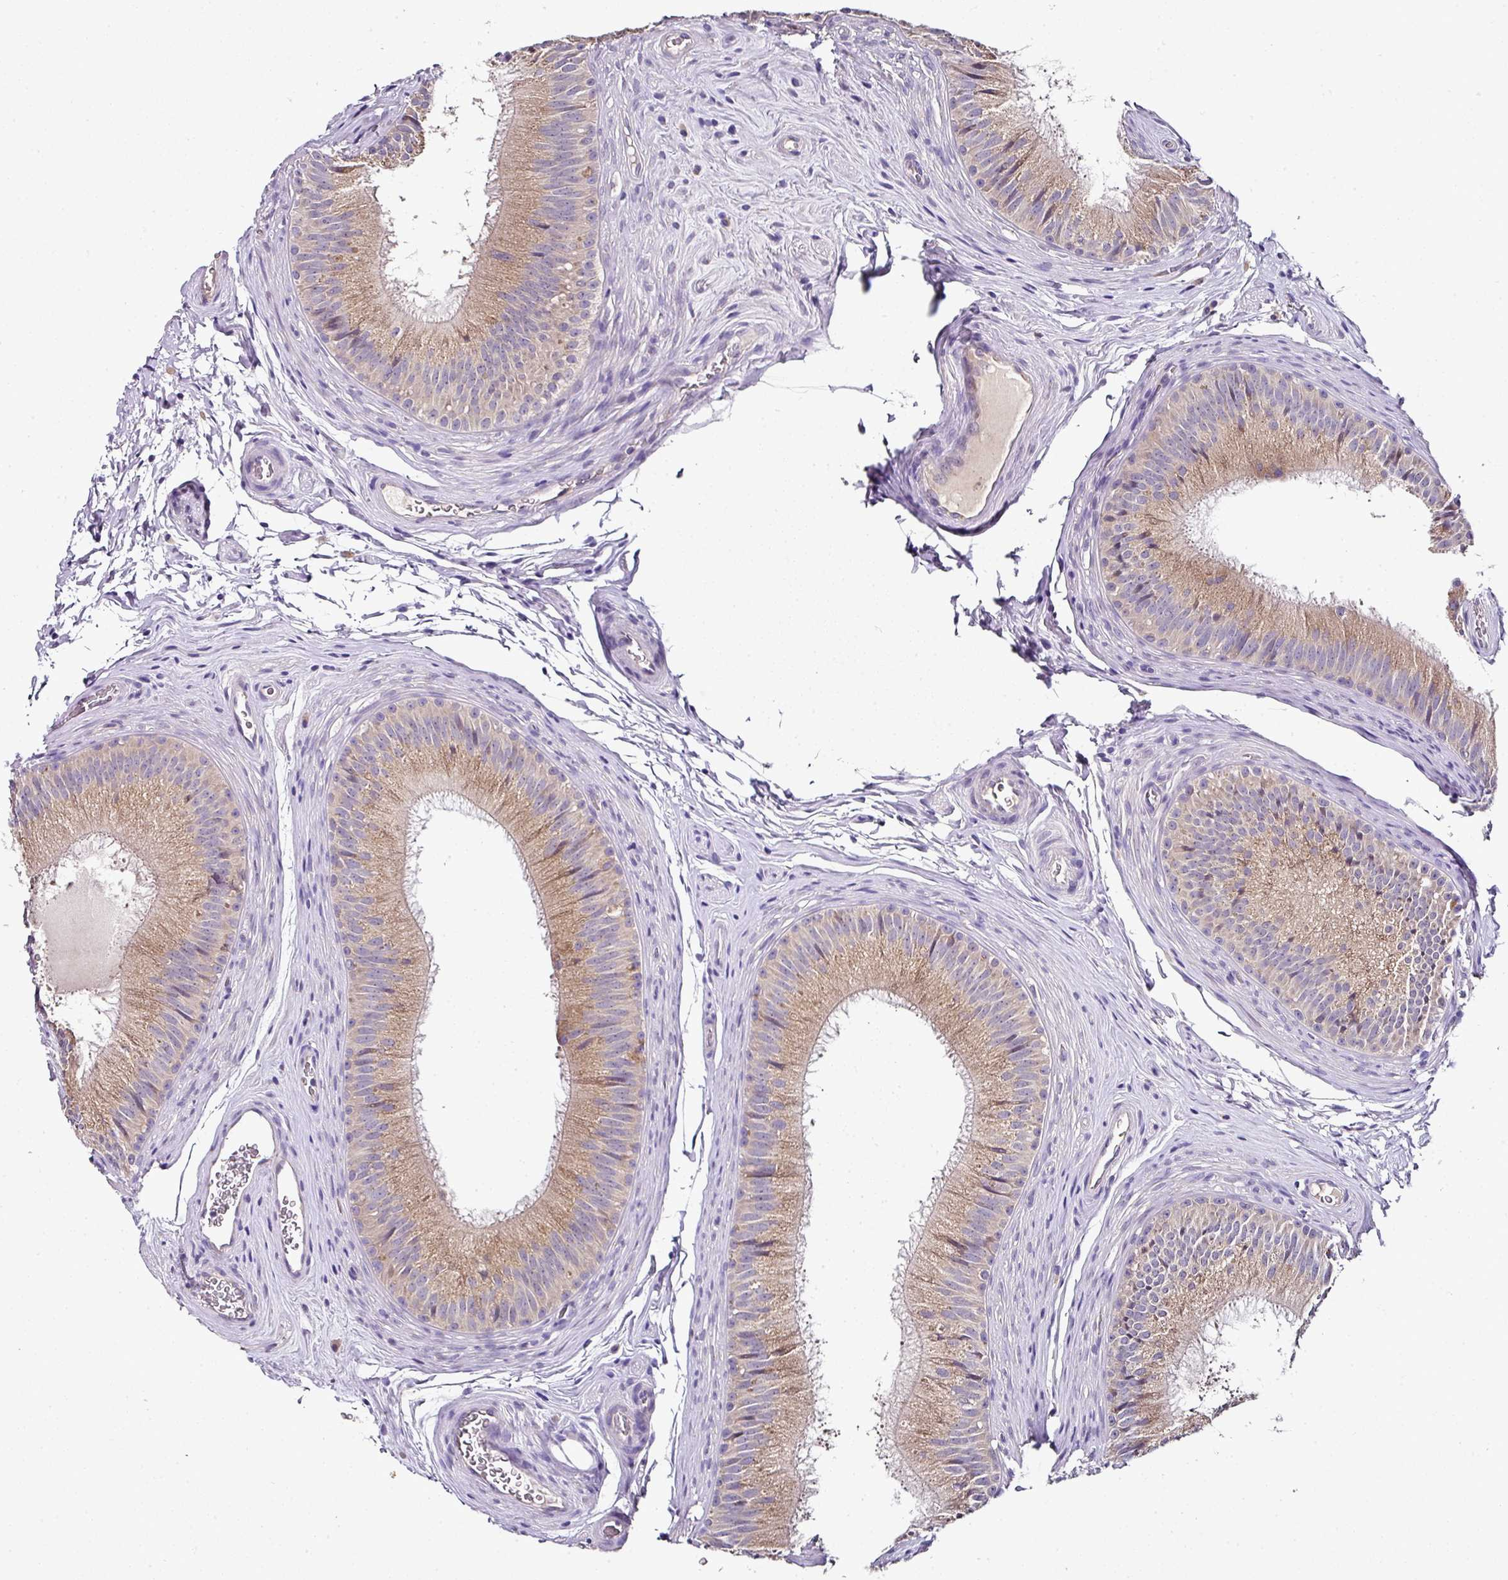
{"staining": {"intensity": "moderate", "quantity": ">75%", "location": "cytoplasmic/membranous"}, "tissue": "epididymis", "cell_type": "Glandular cells", "image_type": "normal", "snomed": [{"axis": "morphology", "description": "Normal tissue, NOS"}, {"axis": "topography", "description": "Epididymis"}], "caption": "Epididymis stained with immunohistochemistry exhibits moderate cytoplasmic/membranous positivity in approximately >75% of glandular cells.", "gene": "SKIC2", "patient": {"sex": "male", "age": 24}}